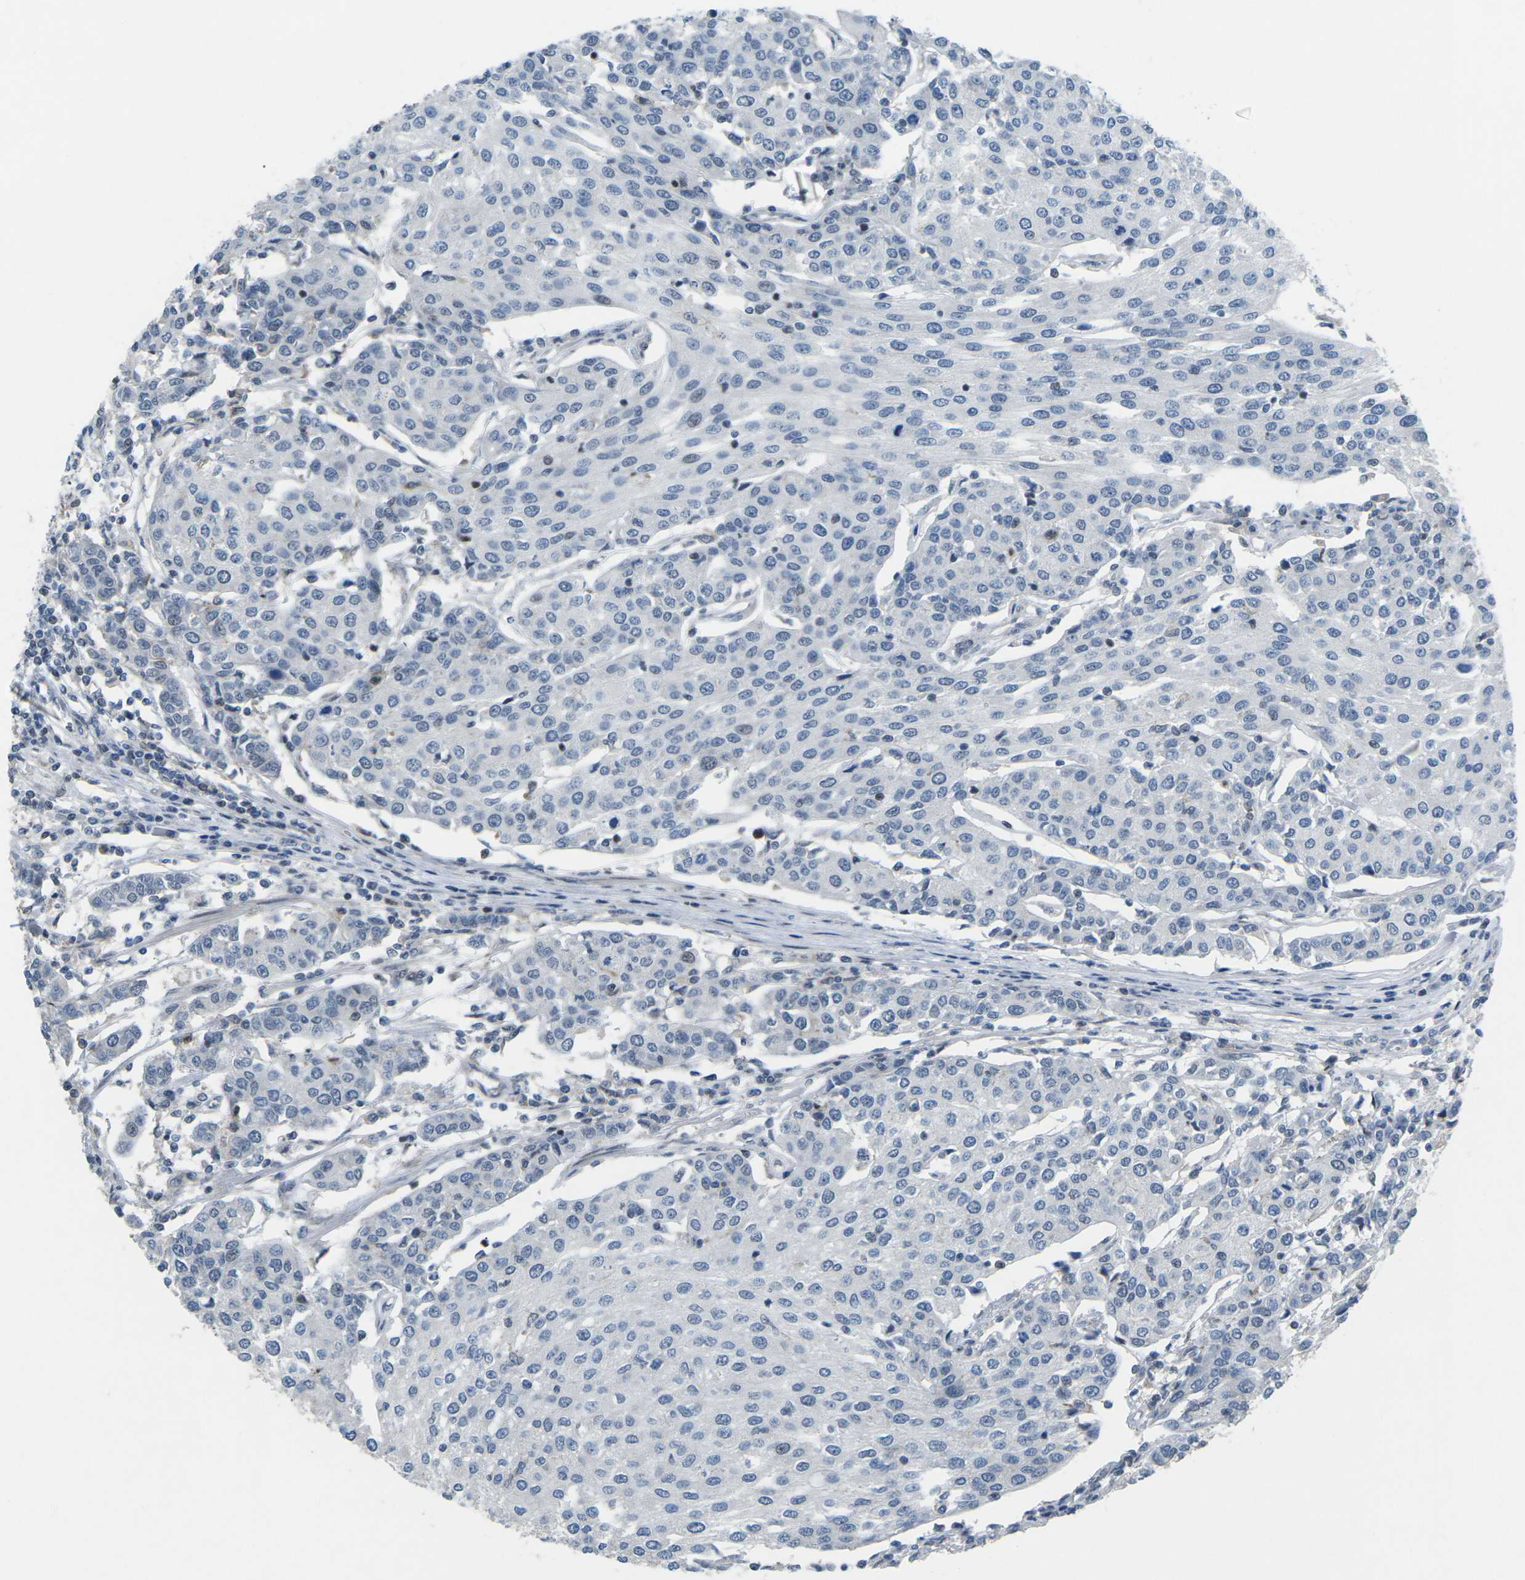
{"staining": {"intensity": "negative", "quantity": "none", "location": "none"}, "tissue": "urothelial cancer", "cell_type": "Tumor cells", "image_type": "cancer", "snomed": [{"axis": "morphology", "description": "Urothelial carcinoma, High grade"}, {"axis": "topography", "description": "Urinary bladder"}], "caption": "The image reveals no significant positivity in tumor cells of urothelial cancer.", "gene": "MBNL1", "patient": {"sex": "female", "age": 85}}